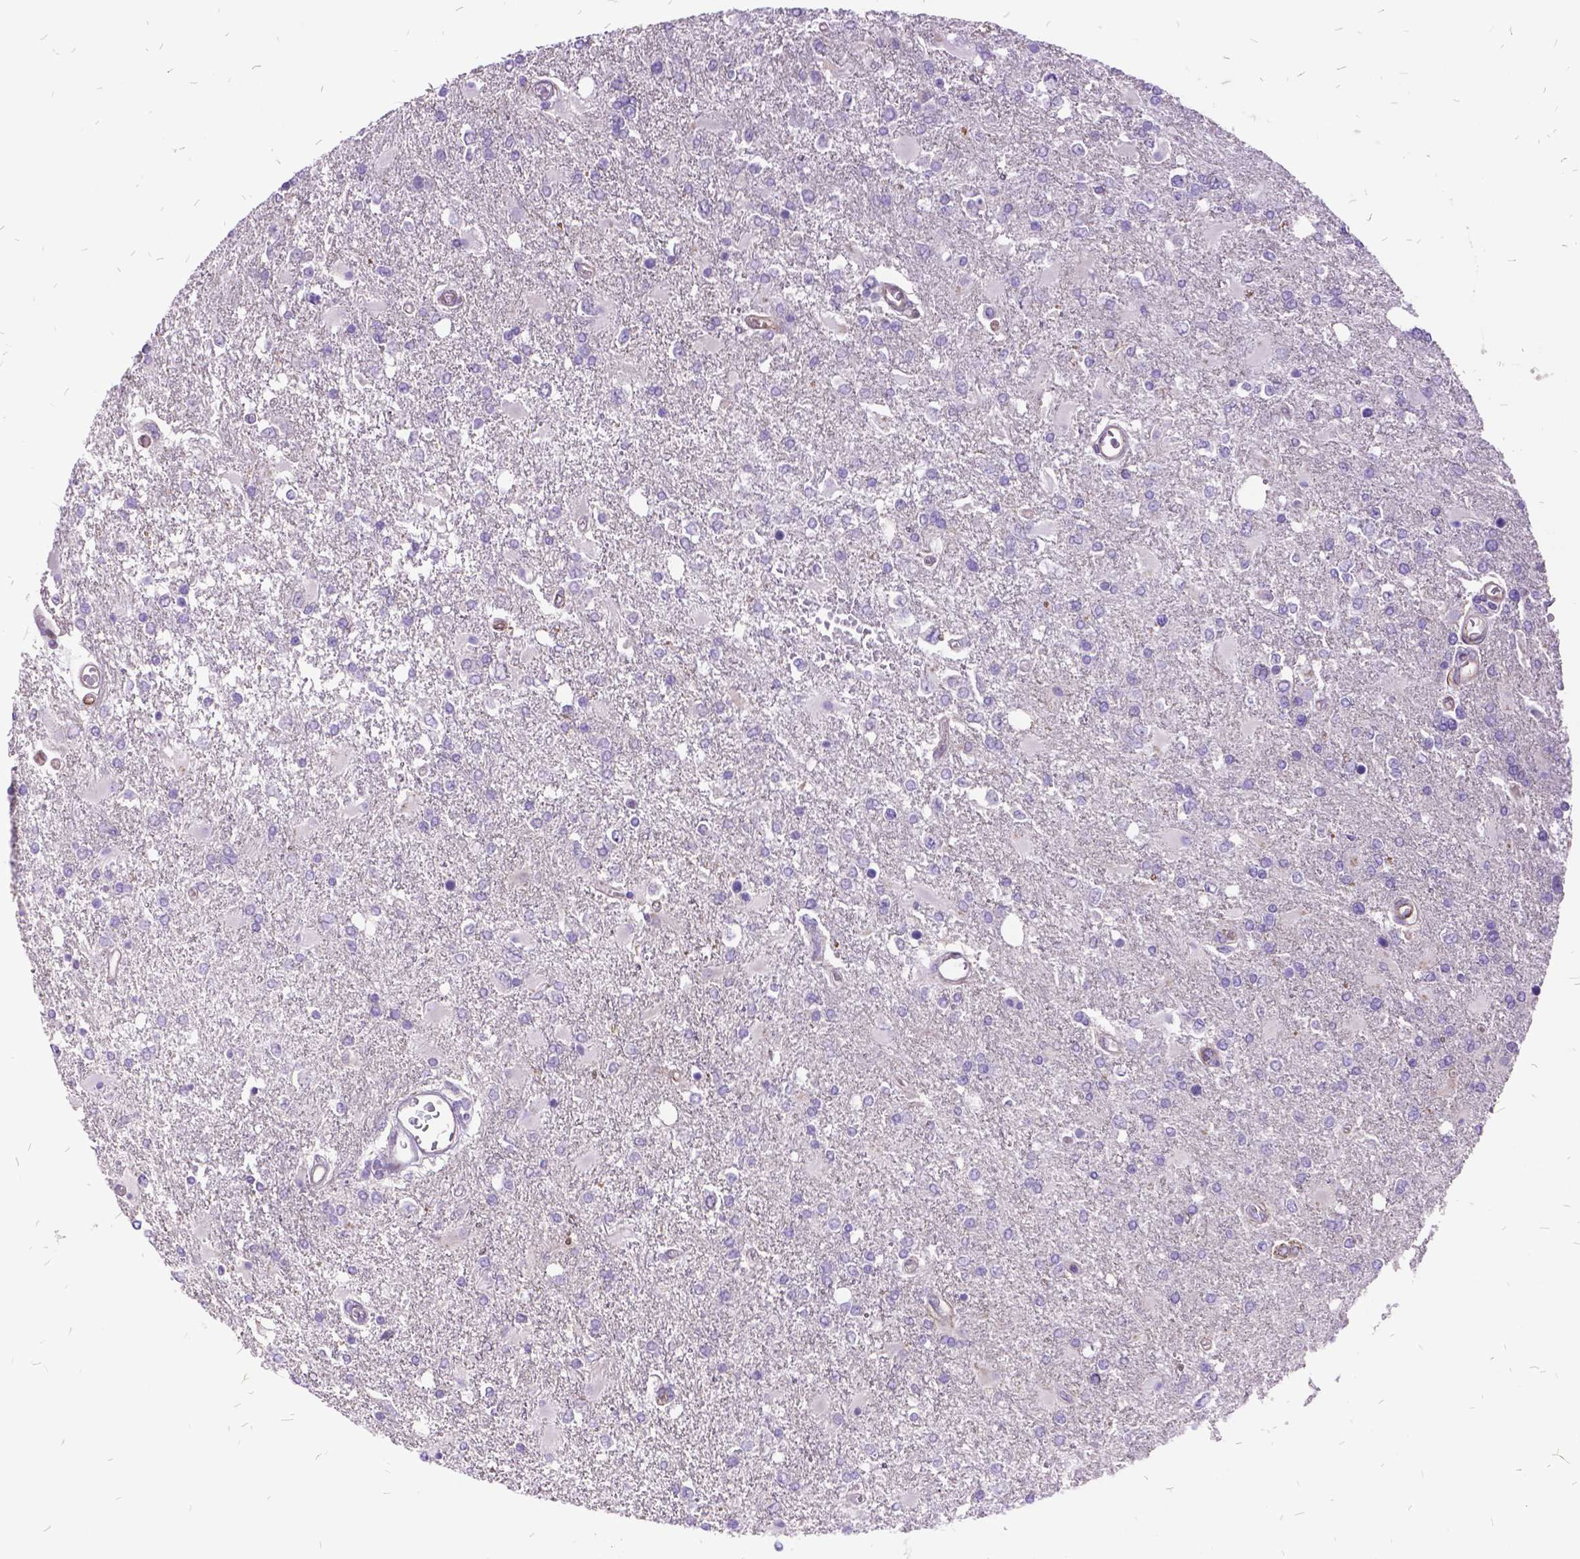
{"staining": {"intensity": "negative", "quantity": "none", "location": "none"}, "tissue": "glioma", "cell_type": "Tumor cells", "image_type": "cancer", "snomed": [{"axis": "morphology", "description": "Glioma, malignant, High grade"}, {"axis": "topography", "description": "Cerebral cortex"}], "caption": "Malignant high-grade glioma was stained to show a protein in brown. There is no significant positivity in tumor cells.", "gene": "GRB7", "patient": {"sex": "male", "age": 79}}